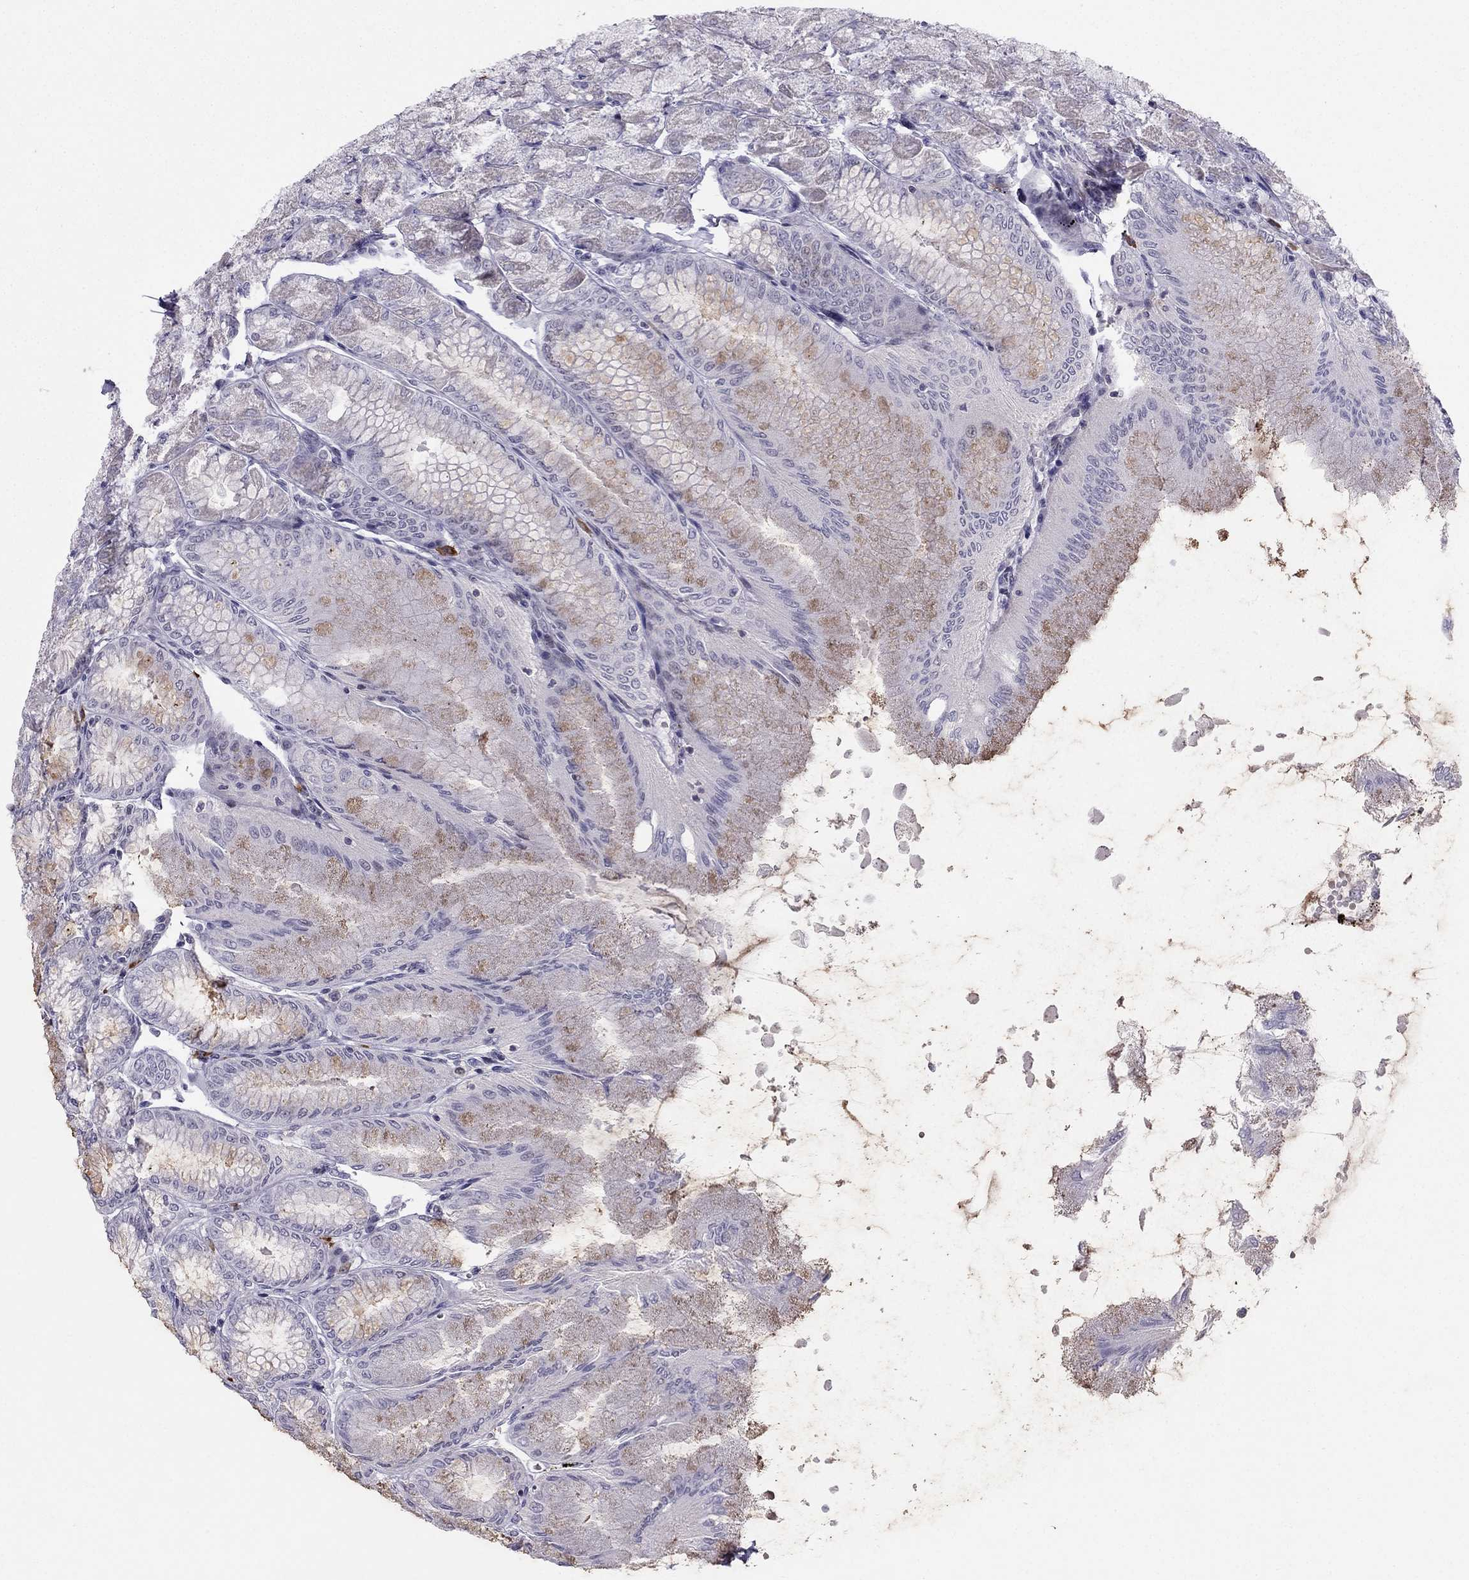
{"staining": {"intensity": "moderate", "quantity": "25%-75%", "location": "nuclear"}, "tissue": "stomach", "cell_type": "Glandular cells", "image_type": "normal", "snomed": [{"axis": "morphology", "description": "Normal tissue, NOS"}, {"axis": "topography", "description": "Stomach, upper"}], "caption": "The image shows a brown stain indicating the presence of a protein in the nuclear of glandular cells in stomach. (DAB (3,3'-diaminobenzidine) = brown stain, brightfield microscopy at high magnification).", "gene": "RPRD2", "patient": {"sex": "male", "age": 60}}